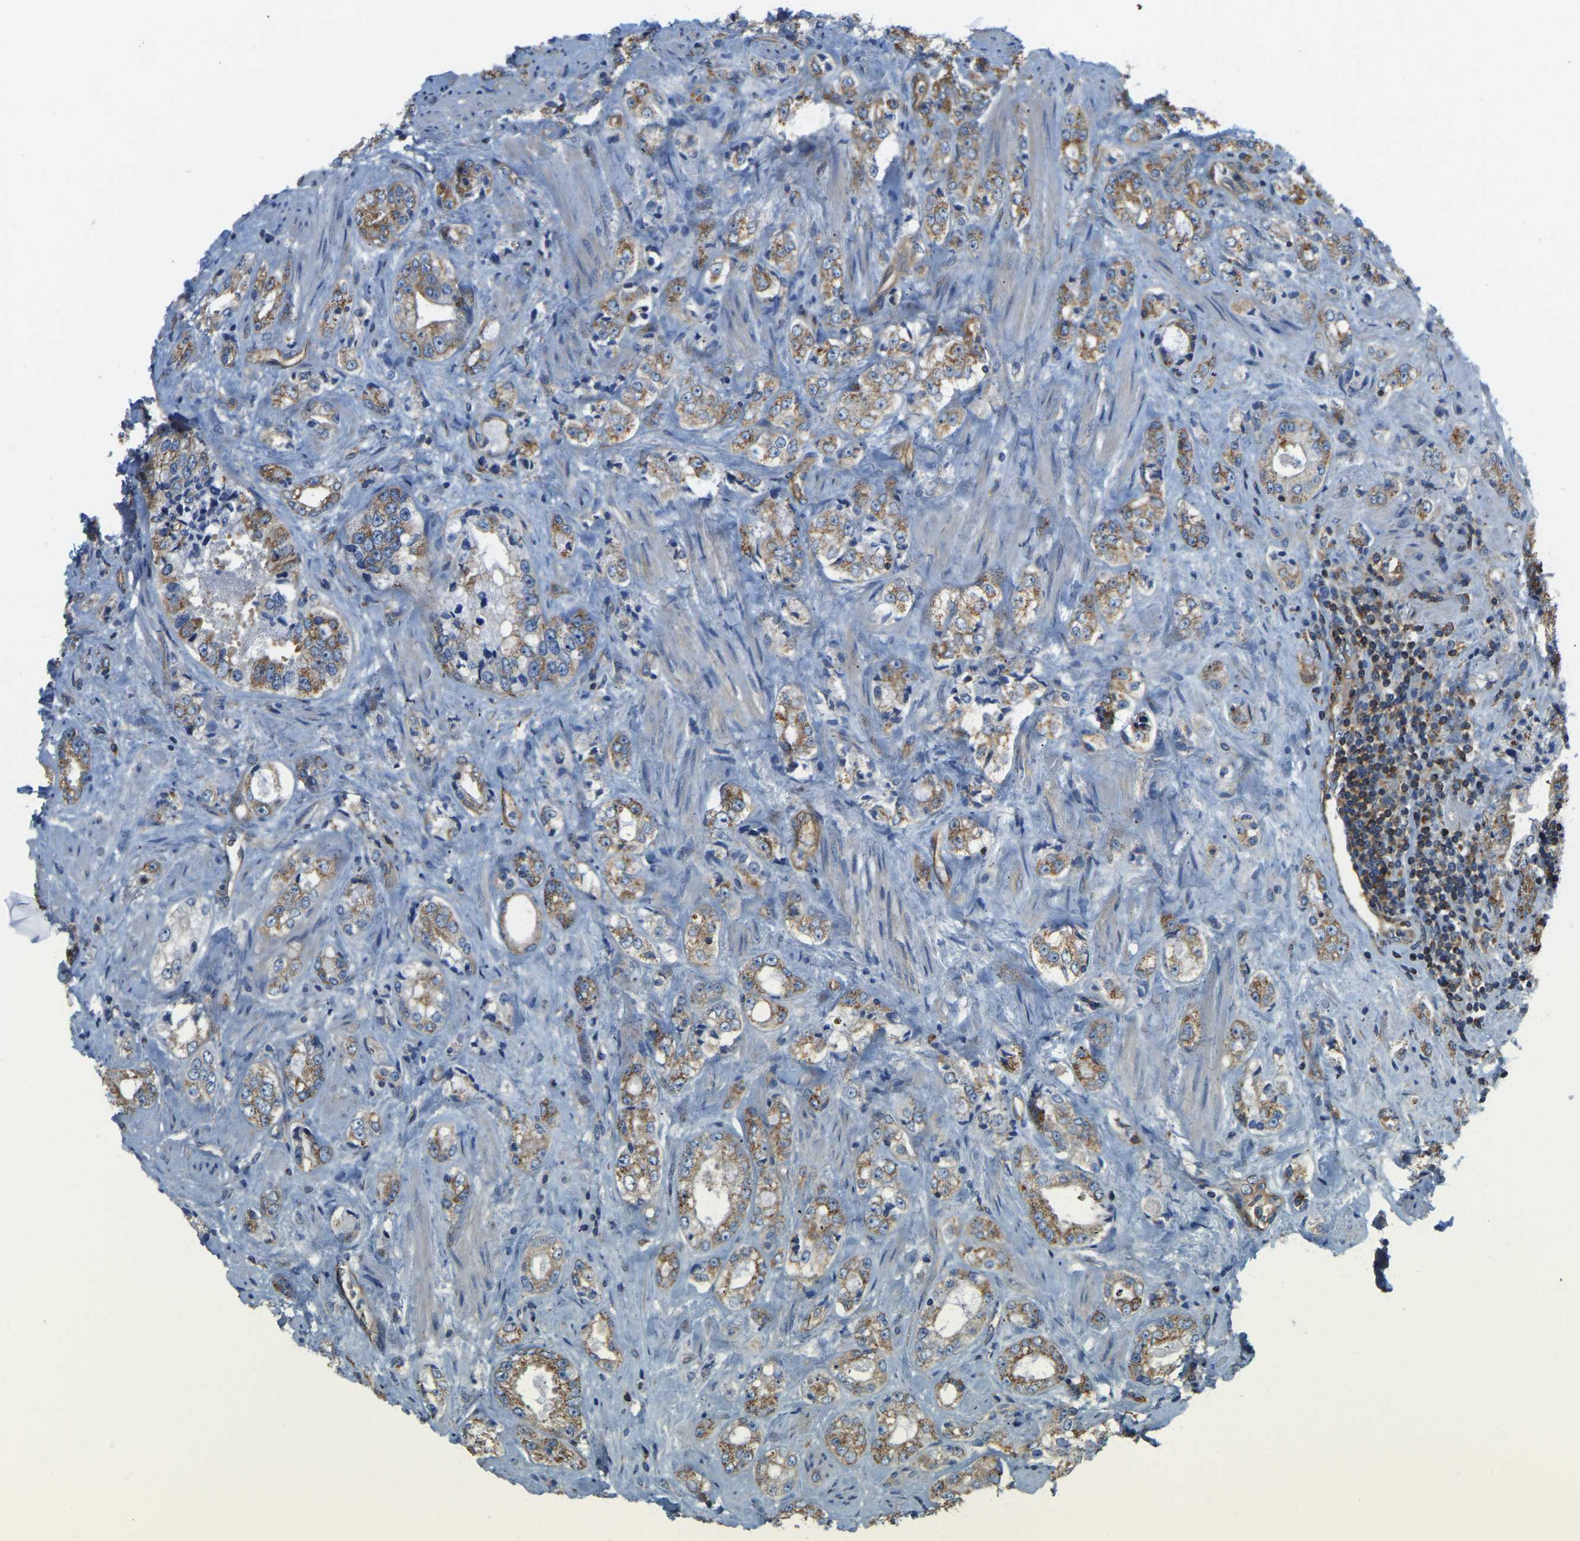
{"staining": {"intensity": "moderate", "quantity": ">75%", "location": "cytoplasmic/membranous"}, "tissue": "prostate cancer", "cell_type": "Tumor cells", "image_type": "cancer", "snomed": [{"axis": "morphology", "description": "Adenocarcinoma, High grade"}, {"axis": "topography", "description": "Prostate"}], "caption": "IHC image of neoplastic tissue: prostate adenocarcinoma (high-grade) stained using immunohistochemistry (IHC) exhibits medium levels of moderate protein expression localized specifically in the cytoplasmic/membranous of tumor cells, appearing as a cytoplasmic/membranous brown color.", "gene": "AHNAK", "patient": {"sex": "male", "age": 61}}